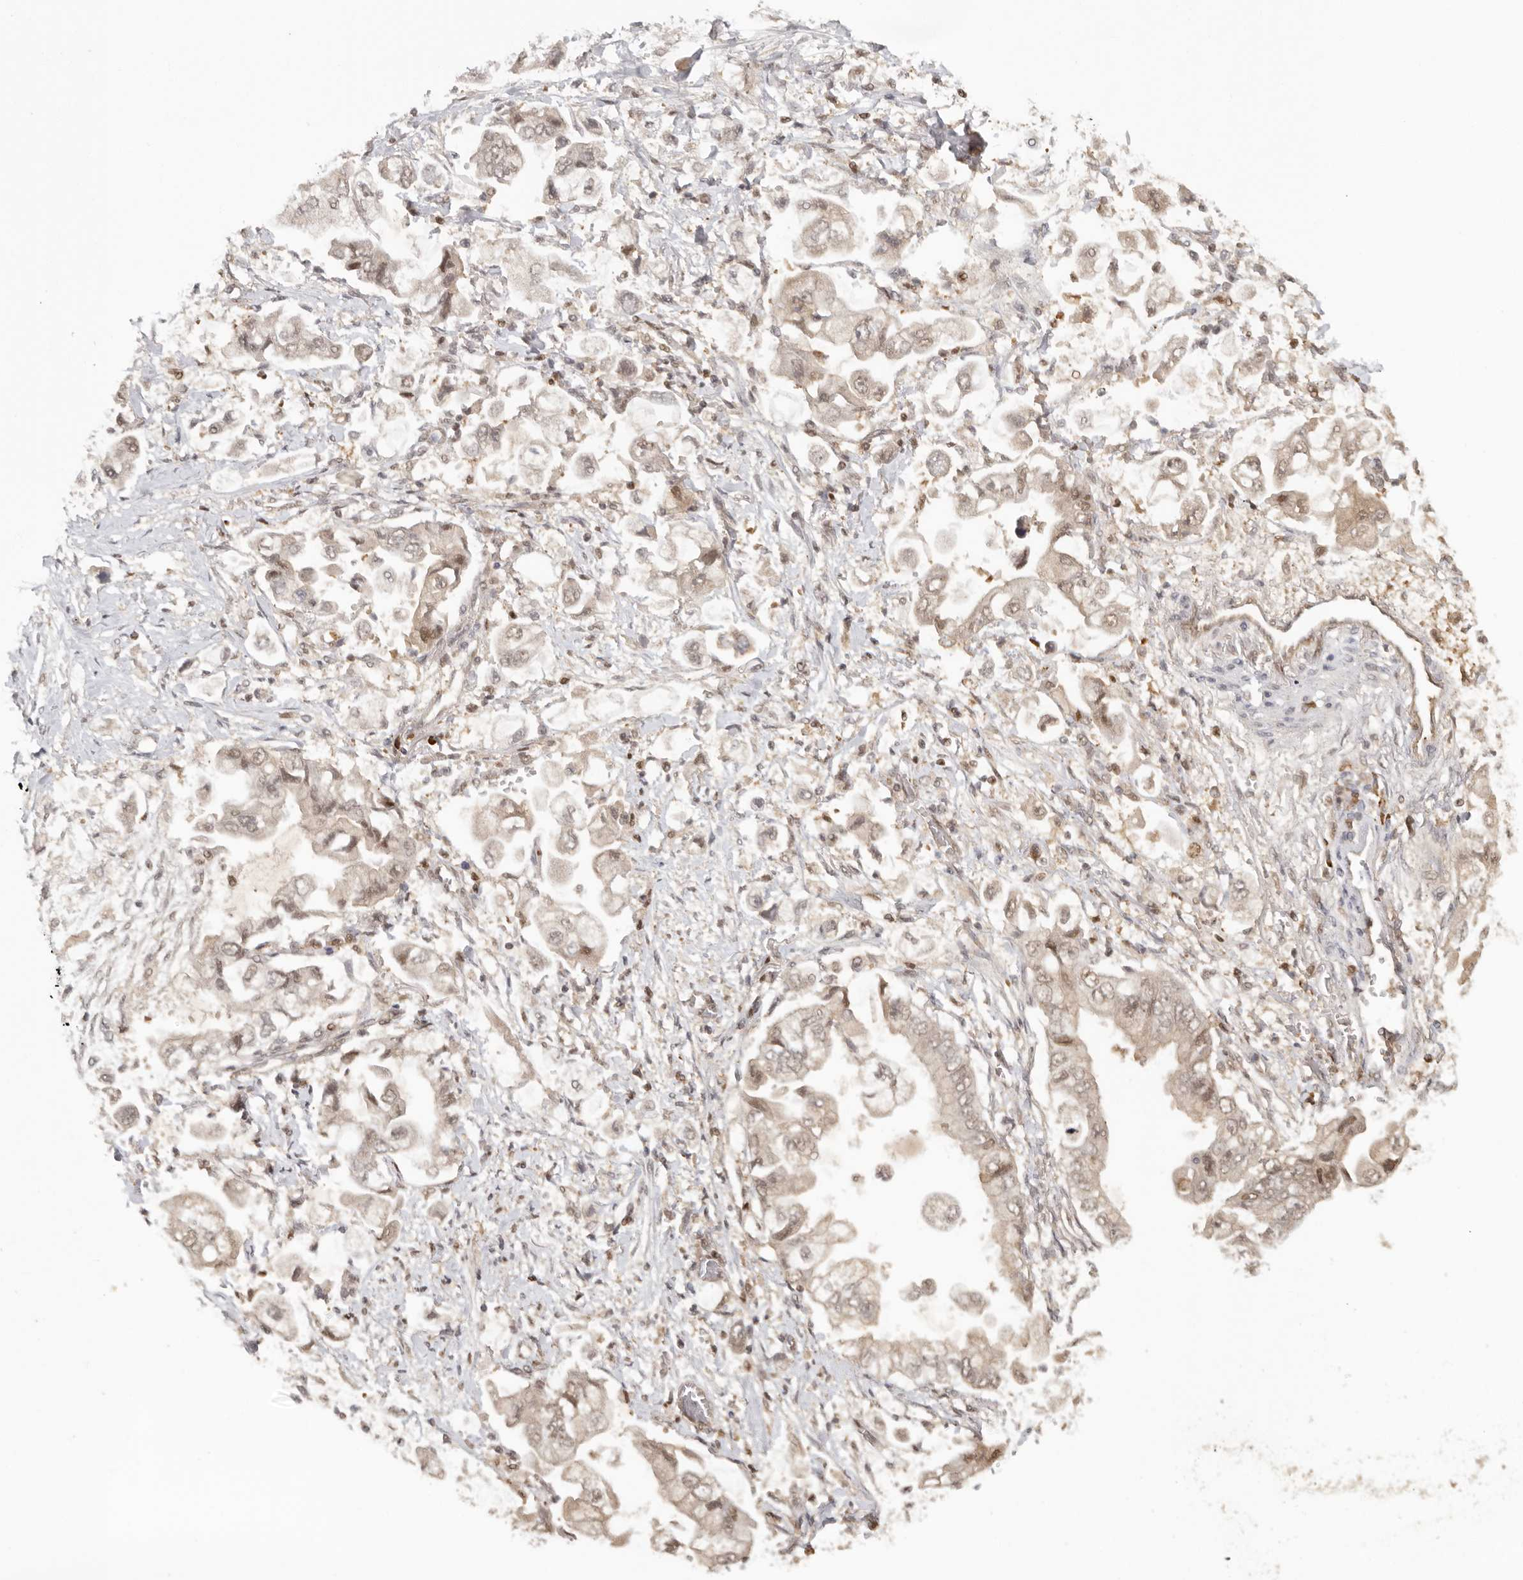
{"staining": {"intensity": "moderate", "quantity": "25%-75%", "location": "nuclear"}, "tissue": "stomach cancer", "cell_type": "Tumor cells", "image_type": "cancer", "snomed": [{"axis": "morphology", "description": "Adenocarcinoma, NOS"}, {"axis": "topography", "description": "Stomach"}], "caption": "DAB (3,3'-diaminobenzidine) immunohistochemical staining of stomach cancer (adenocarcinoma) shows moderate nuclear protein positivity in about 25%-75% of tumor cells.", "gene": "PSMA5", "patient": {"sex": "male", "age": 62}}